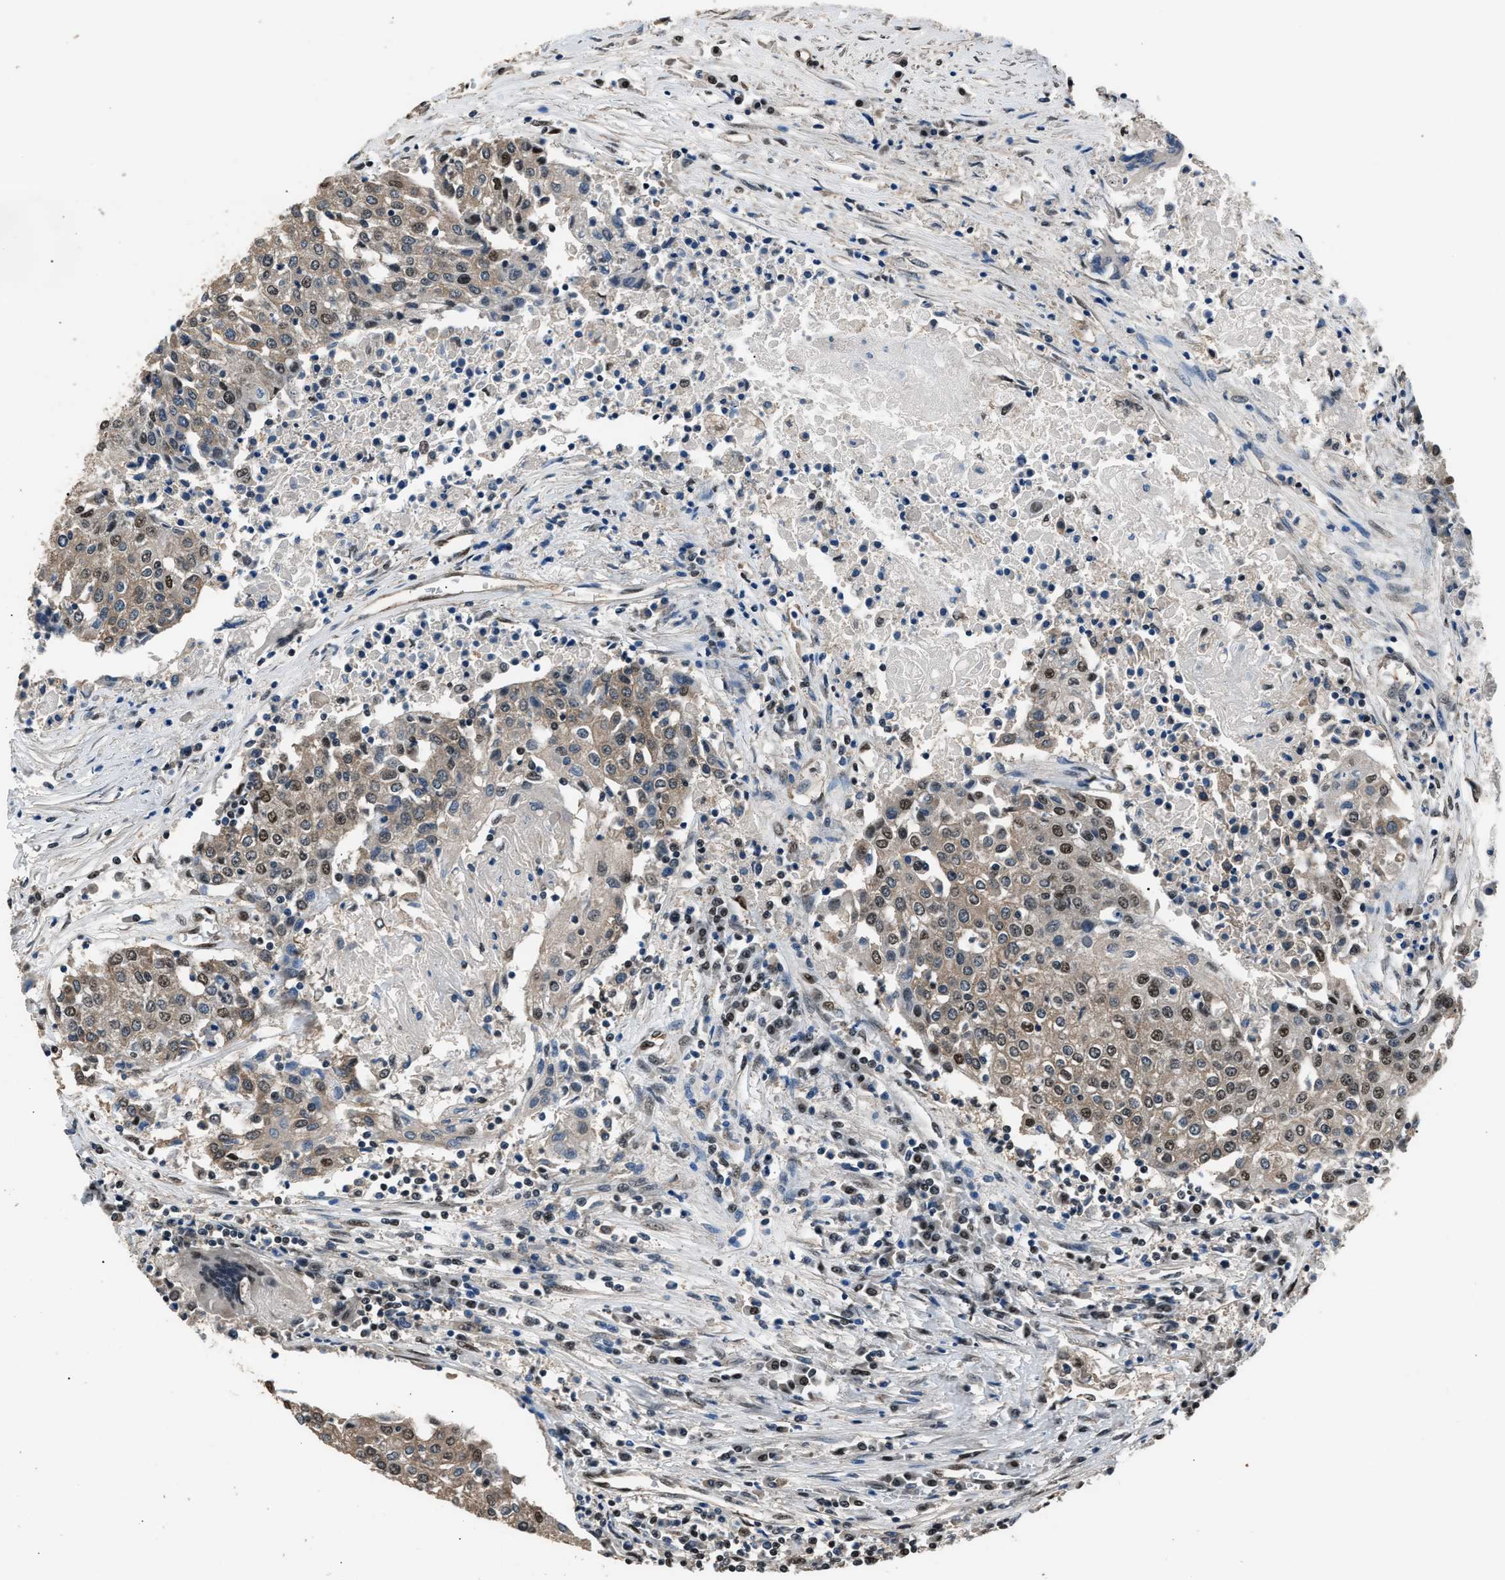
{"staining": {"intensity": "moderate", "quantity": "25%-75%", "location": "cytoplasmic/membranous,nuclear"}, "tissue": "urothelial cancer", "cell_type": "Tumor cells", "image_type": "cancer", "snomed": [{"axis": "morphology", "description": "Urothelial carcinoma, High grade"}, {"axis": "topography", "description": "Urinary bladder"}], "caption": "High-grade urothelial carcinoma stained with DAB (3,3'-diaminobenzidine) immunohistochemistry demonstrates medium levels of moderate cytoplasmic/membranous and nuclear positivity in about 25%-75% of tumor cells. The staining is performed using DAB brown chromogen to label protein expression. The nuclei are counter-stained blue using hematoxylin.", "gene": "DFFA", "patient": {"sex": "female", "age": 85}}